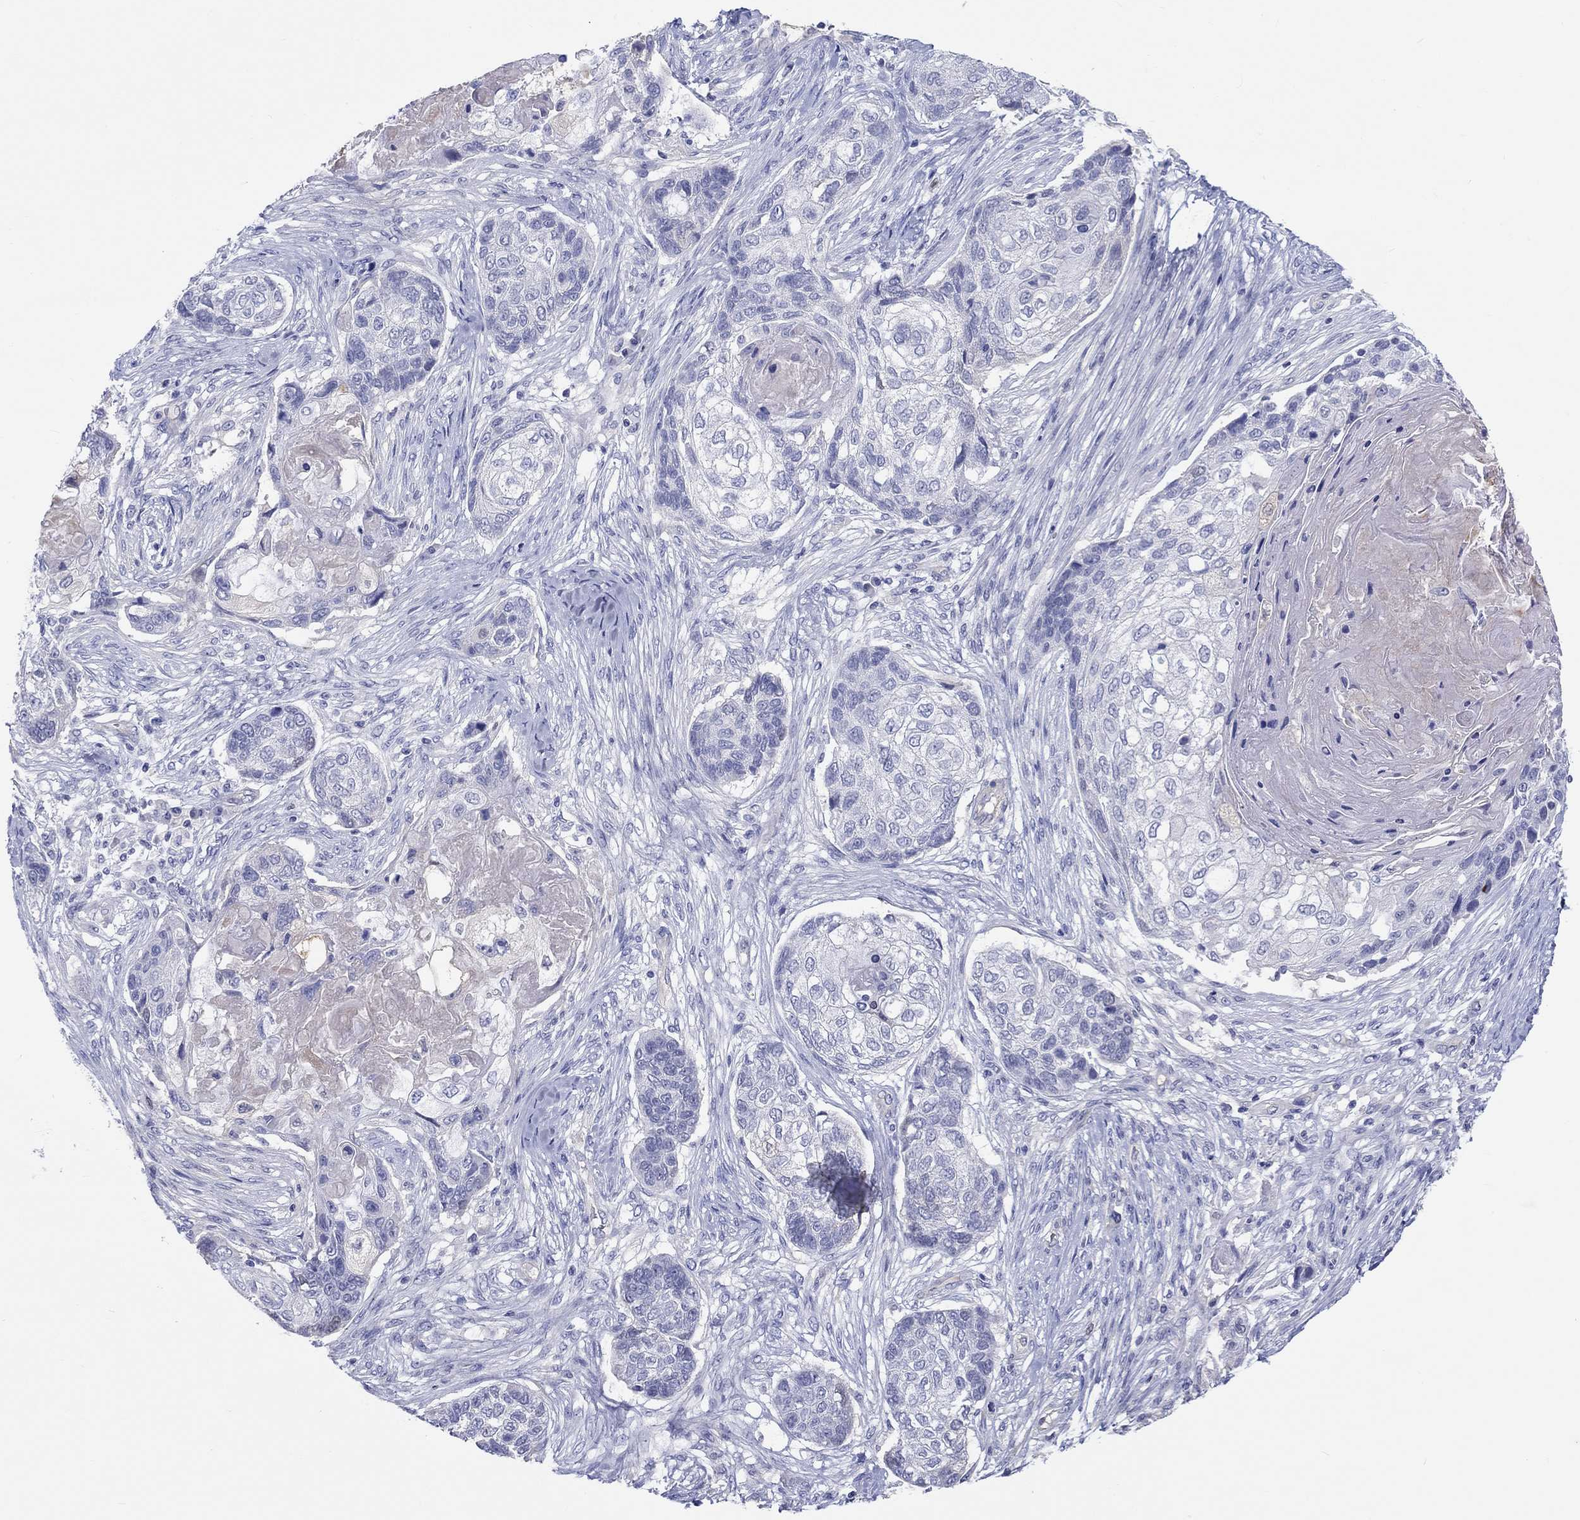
{"staining": {"intensity": "negative", "quantity": "none", "location": "none"}, "tissue": "lung cancer", "cell_type": "Tumor cells", "image_type": "cancer", "snomed": [{"axis": "morphology", "description": "Normal tissue, NOS"}, {"axis": "morphology", "description": "Squamous cell carcinoma, NOS"}, {"axis": "topography", "description": "Bronchus"}, {"axis": "topography", "description": "Lung"}], "caption": "High magnification brightfield microscopy of lung squamous cell carcinoma stained with DAB (3,3'-diaminobenzidine) (brown) and counterstained with hematoxylin (blue): tumor cells show no significant positivity.", "gene": "CDY2B", "patient": {"sex": "male", "age": 69}}